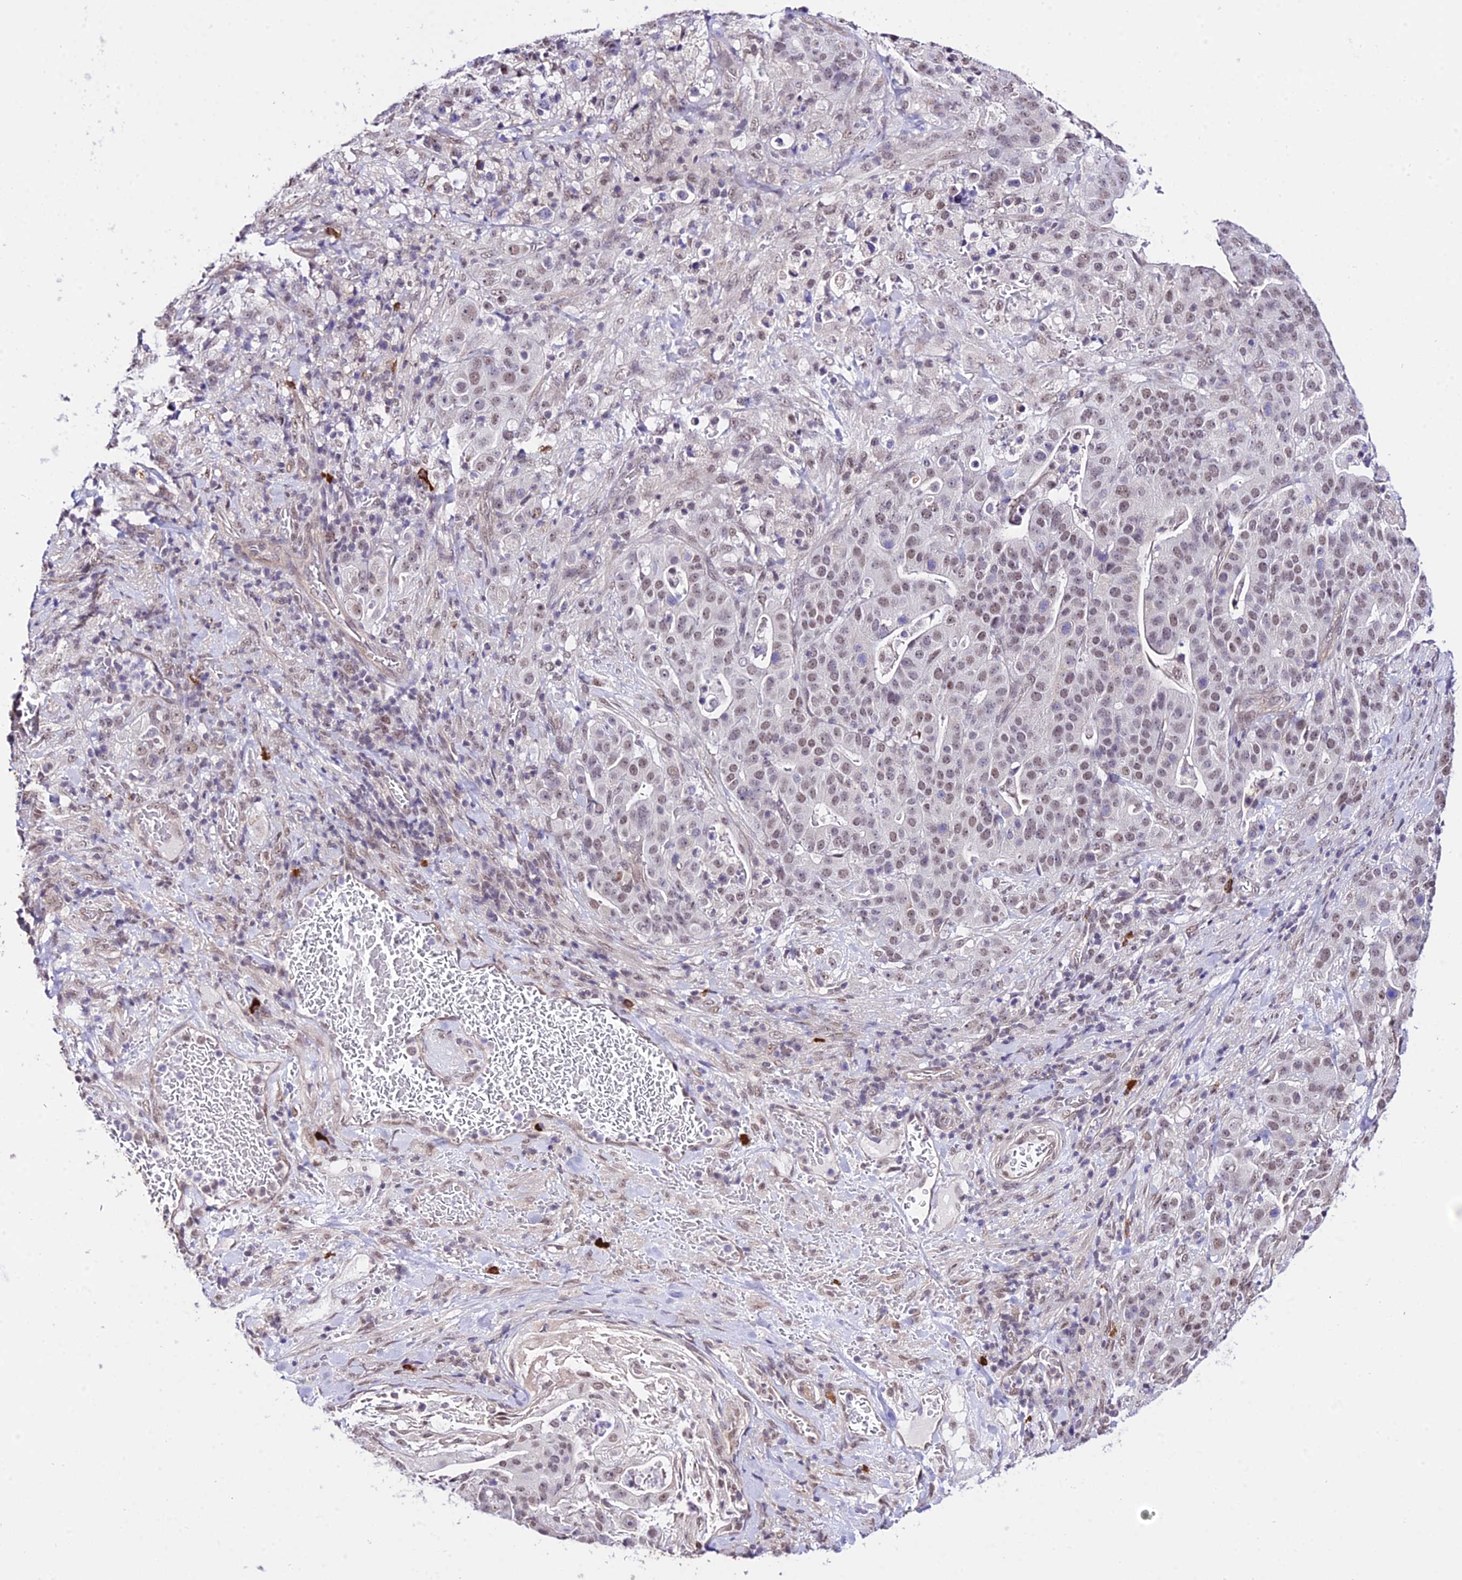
{"staining": {"intensity": "weak", "quantity": ">75%", "location": "nuclear"}, "tissue": "stomach cancer", "cell_type": "Tumor cells", "image_type": "cancer", "snomed": [{"axis": "morphology", "description": "Adenocarcinoma, NOS"}, {"axis": "topography", "description": "Stomach"}], "caption": "Adenocarcinoma (stomach) tissue displays weak nuclear staining in approximately >75% of tumor cells, visualized by immunohistochemistry. Immunohistochemistry stains the protein in brown and the nuclei are stained blue.", "gene": "POLR2I", "patient": {"sex": "male", "age": 48}}